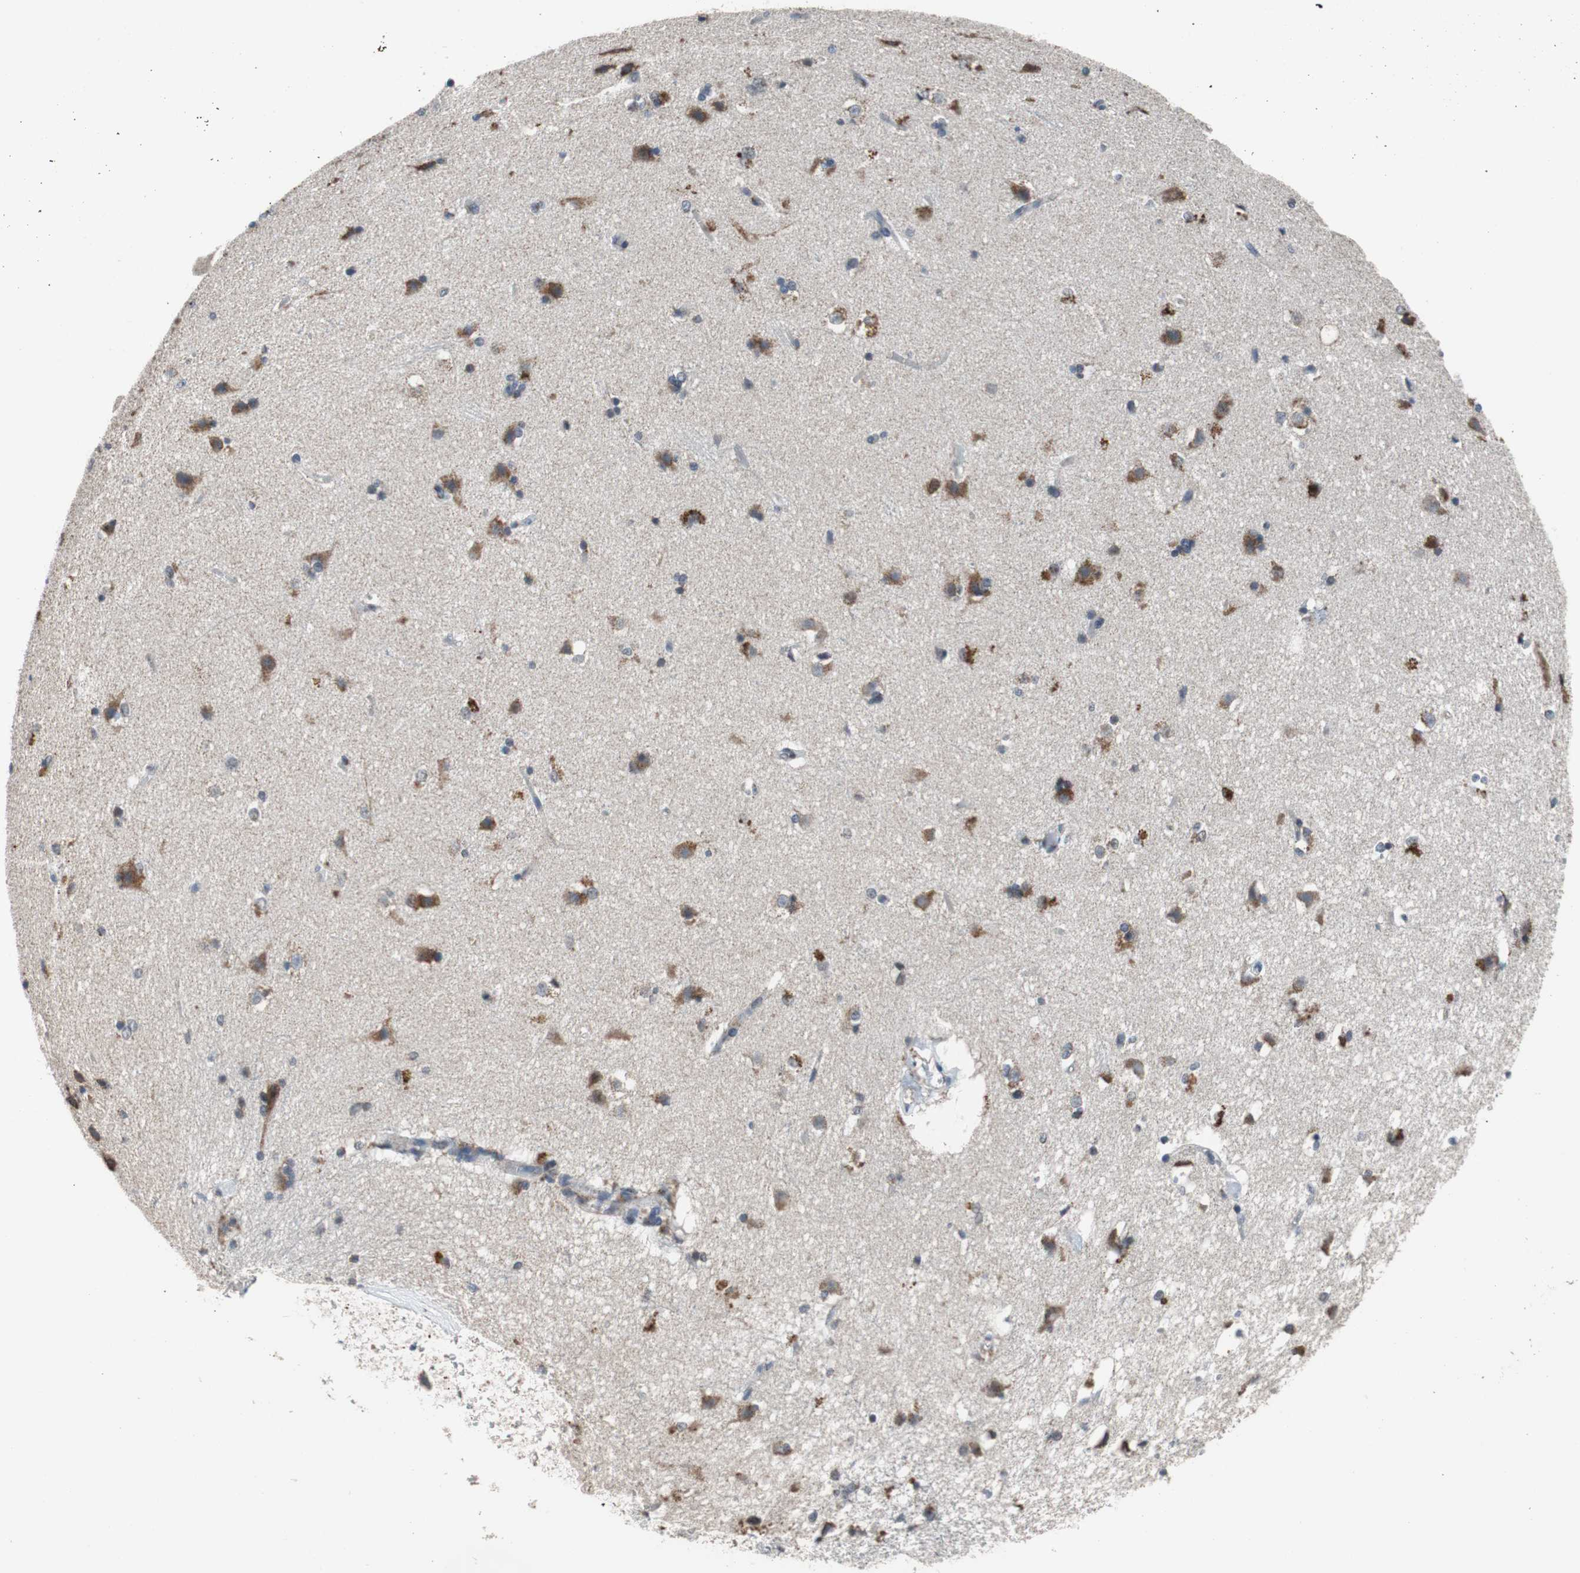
{"staining": {"intensity": "moderate", "quantity": "25%-75%", "location": "cytoplasmic/membranous"}, "tissue": "caudate", "cell_type": "Glial cells", "image_type": "normal", "snomed": [{"axis": "morphology", "description": "Normal tissue, NOS"}, {"axis": "topography", "description": "Lateral ventricle wall"}], "caption": "Caudate stained with immunohistochemistry (IHC) demonstrates moderate cytoplasmic/membranous positivity in about 25%-75% of glial cells. (DAB = brown stain, brightfield microscopy at high magnification).", "gene": "PITRM1", "patient": {"sex": "female", "age": 19}}